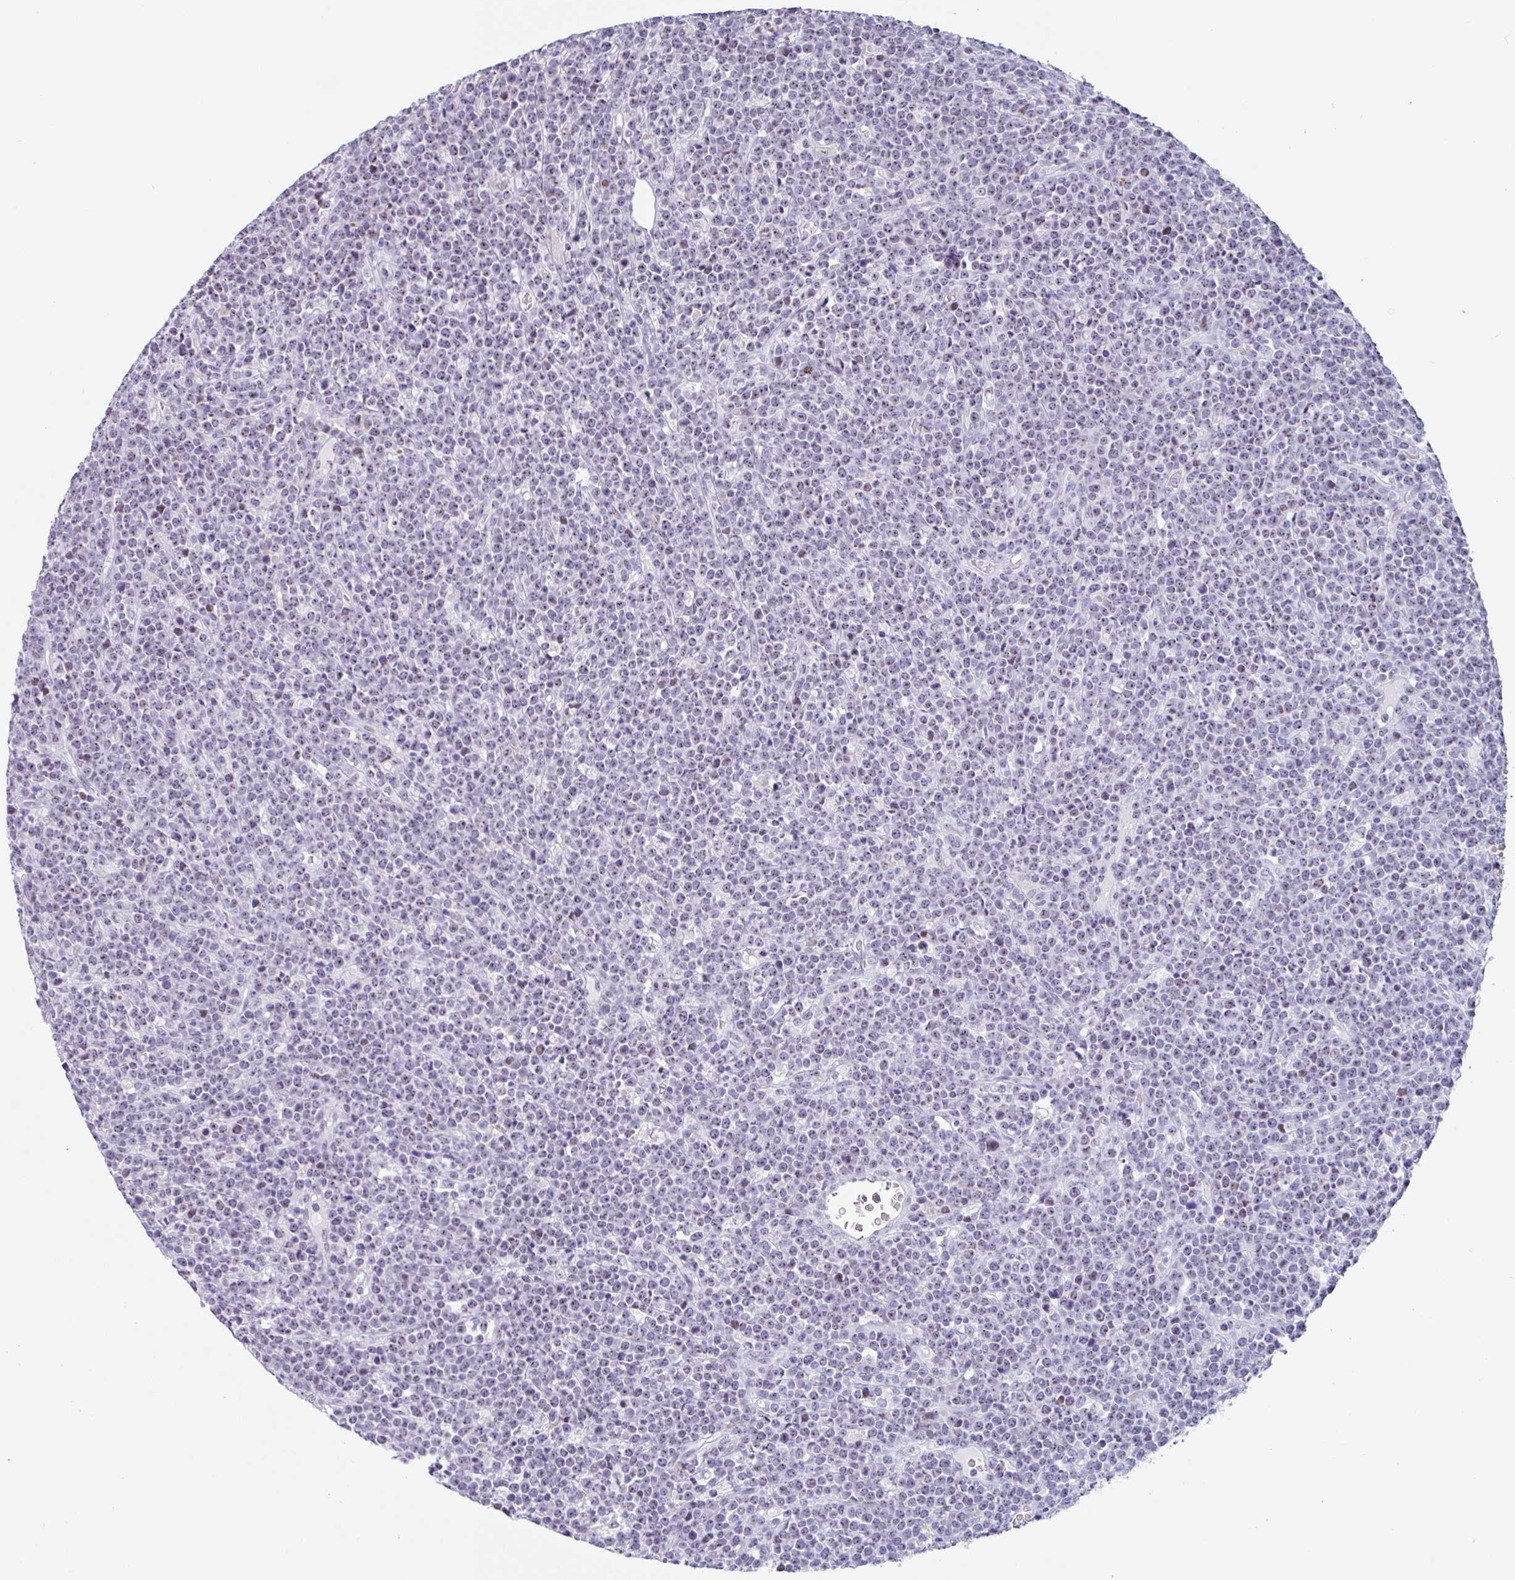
{"staining": {"intensity": "moderate", "quantity": "25%-75%", "location": "nuclear"}, "tissue": "lymphoma", "cell_type": "Tumor cells", "image_type": "cancer", "snomed": [{"axis": "morphology", "description": "Malignant lymphoma, non-Hodgkin's type, High grade"}, {"axis": "topography", "description": "Ovary"}], "caption": "DAB (3,3'-diaminobenzidine) immunohistochemical staining of malignant lymphoma, non-Hodgkin's type (high-grade) exhibits moderate nuclear protein staining in approximately 25%-75% of tumor cells. (Brightfield microscopy of DAB IHC at high magnification).", "gene": "LENG9", "patient": {"sex": "female", "age": 56}}